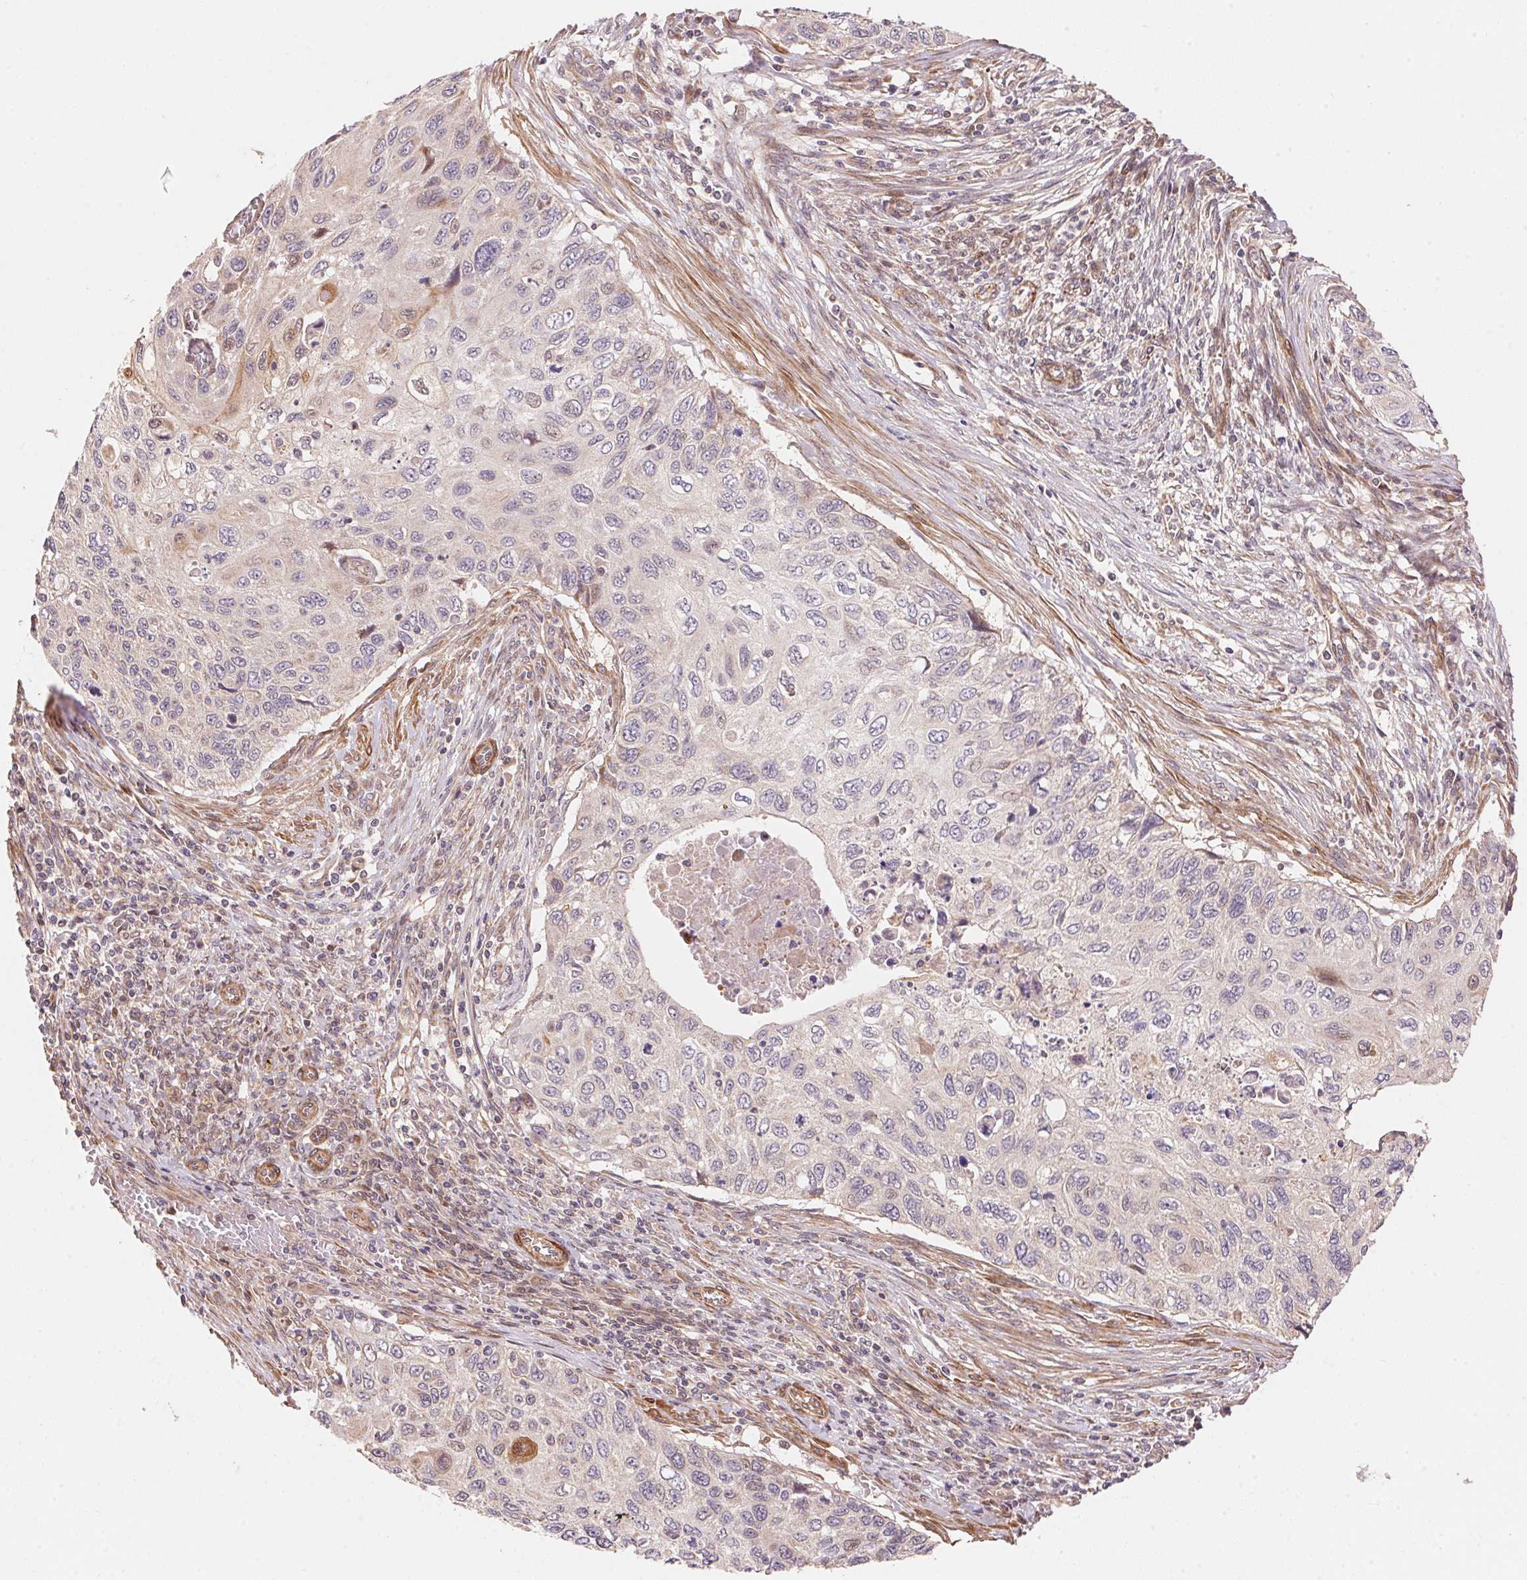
{"staining": {"intensity": "moderate", "quantity": "<25%", "location": "cytoplasmic/membranous"}, "tissue": "cervical cancer", "cell_type": "Tumor cells", "image_type": "cancer", "snomed": [{"axis": "morphology", "description": "Squamous cell carcinoma, NOS"}, {"axis": "topography", "description": "Cervix"}], "caption": "Cervical cancer tissue shows moderate cytoplasmic/membranous expression in approximately <25% of tumor cells Nuclei are stained in blue.", "gene": "TNIP2", "patient": {"sex": "female", "age": 70}}